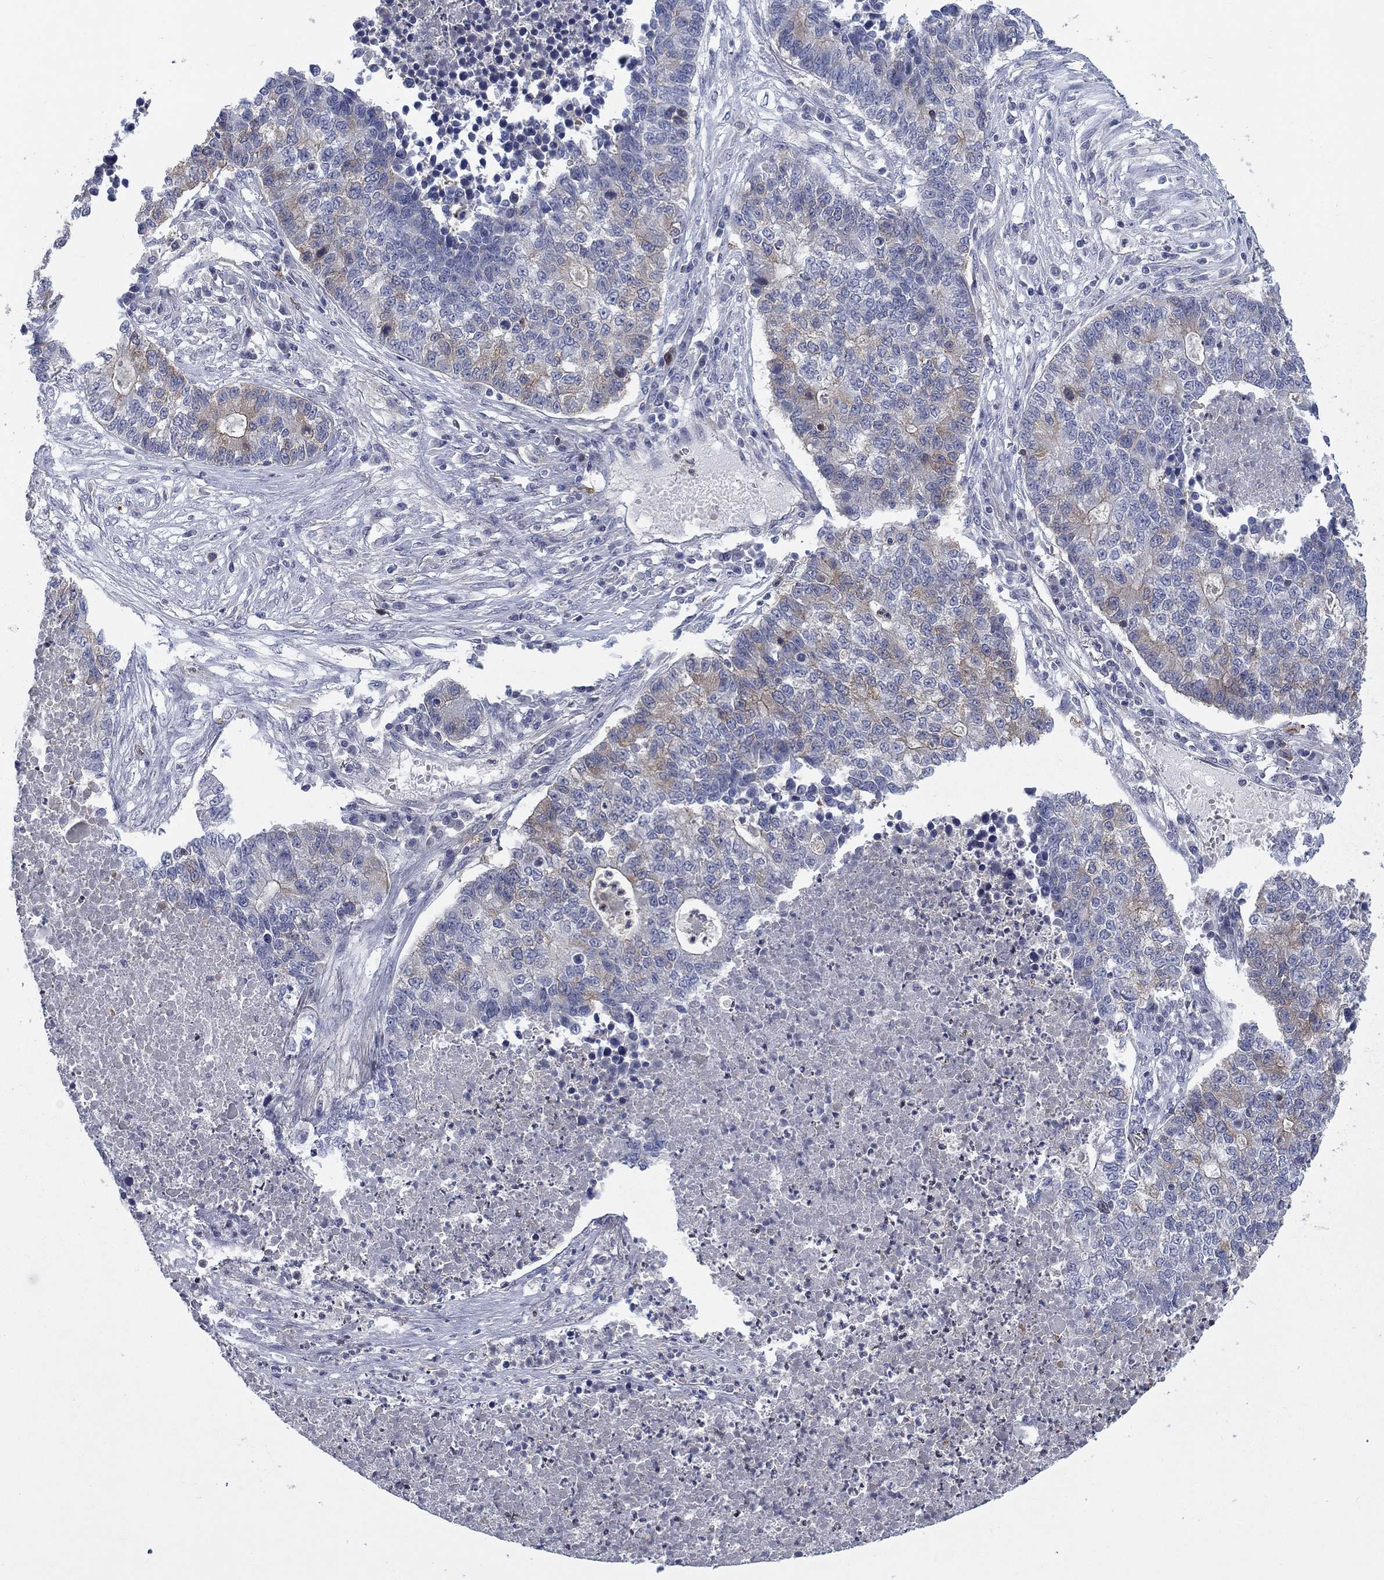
{"staining": {"intensity": "weak", "quantity": "<25%", "location": "cytoplasmic/membranous"}, "tissue": "lung cancer", "cell_type": "Tumor cells", "image_type": "cancer", "snomed": [{"axis": "morphology", "description": "Adenocarcinoma, NOS"}, {"axis": "topography", "description": "Lung"}], "caption": "Immunohistochemistry (IHC) of human lung adenocarcinoma shows no positivity in tumor cells.", "gene": "KIF15", "patient": {"sex": "male", "age": 57}}